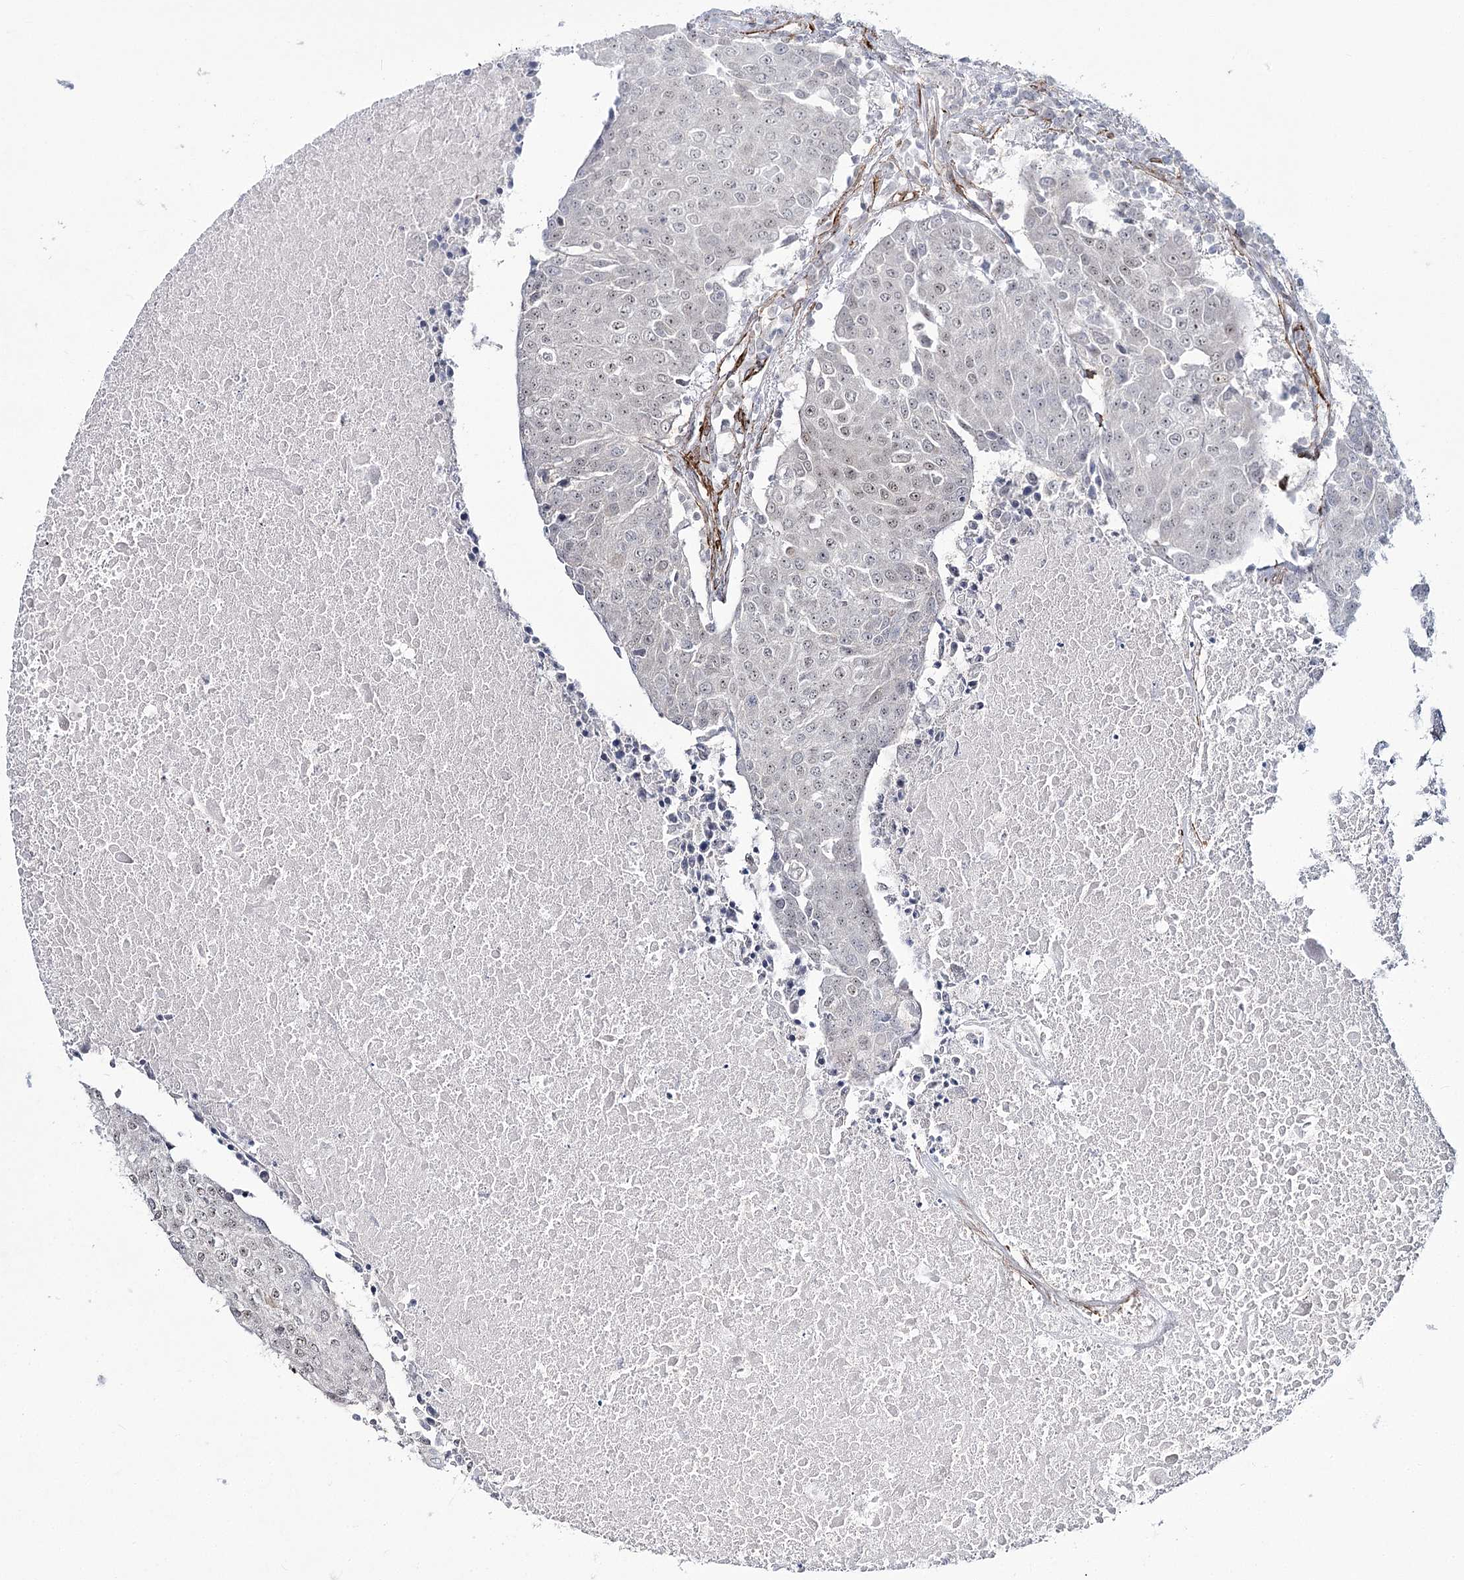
{"staining": {"intensity": "negative", "quantity": "none", "location": "none"}, "tissue": "urothelial cancer", "cell_type": "Tumor cells", "image_type": "cancer", "snomed": [{"axis": "morphology", "description": "Urothelial carcinoma, High grade"}, {"axis": "topography", "description": "Urinary bladder"}], "caption": "DAB (3,3'-diaminobenzidine) immunohistochemical staining of urothelial carcinoma (high-grade) displays no significant positivity in tumor cells.", "gene": "CWF19L1", "patient": {"sex": "female", "age": 85}}